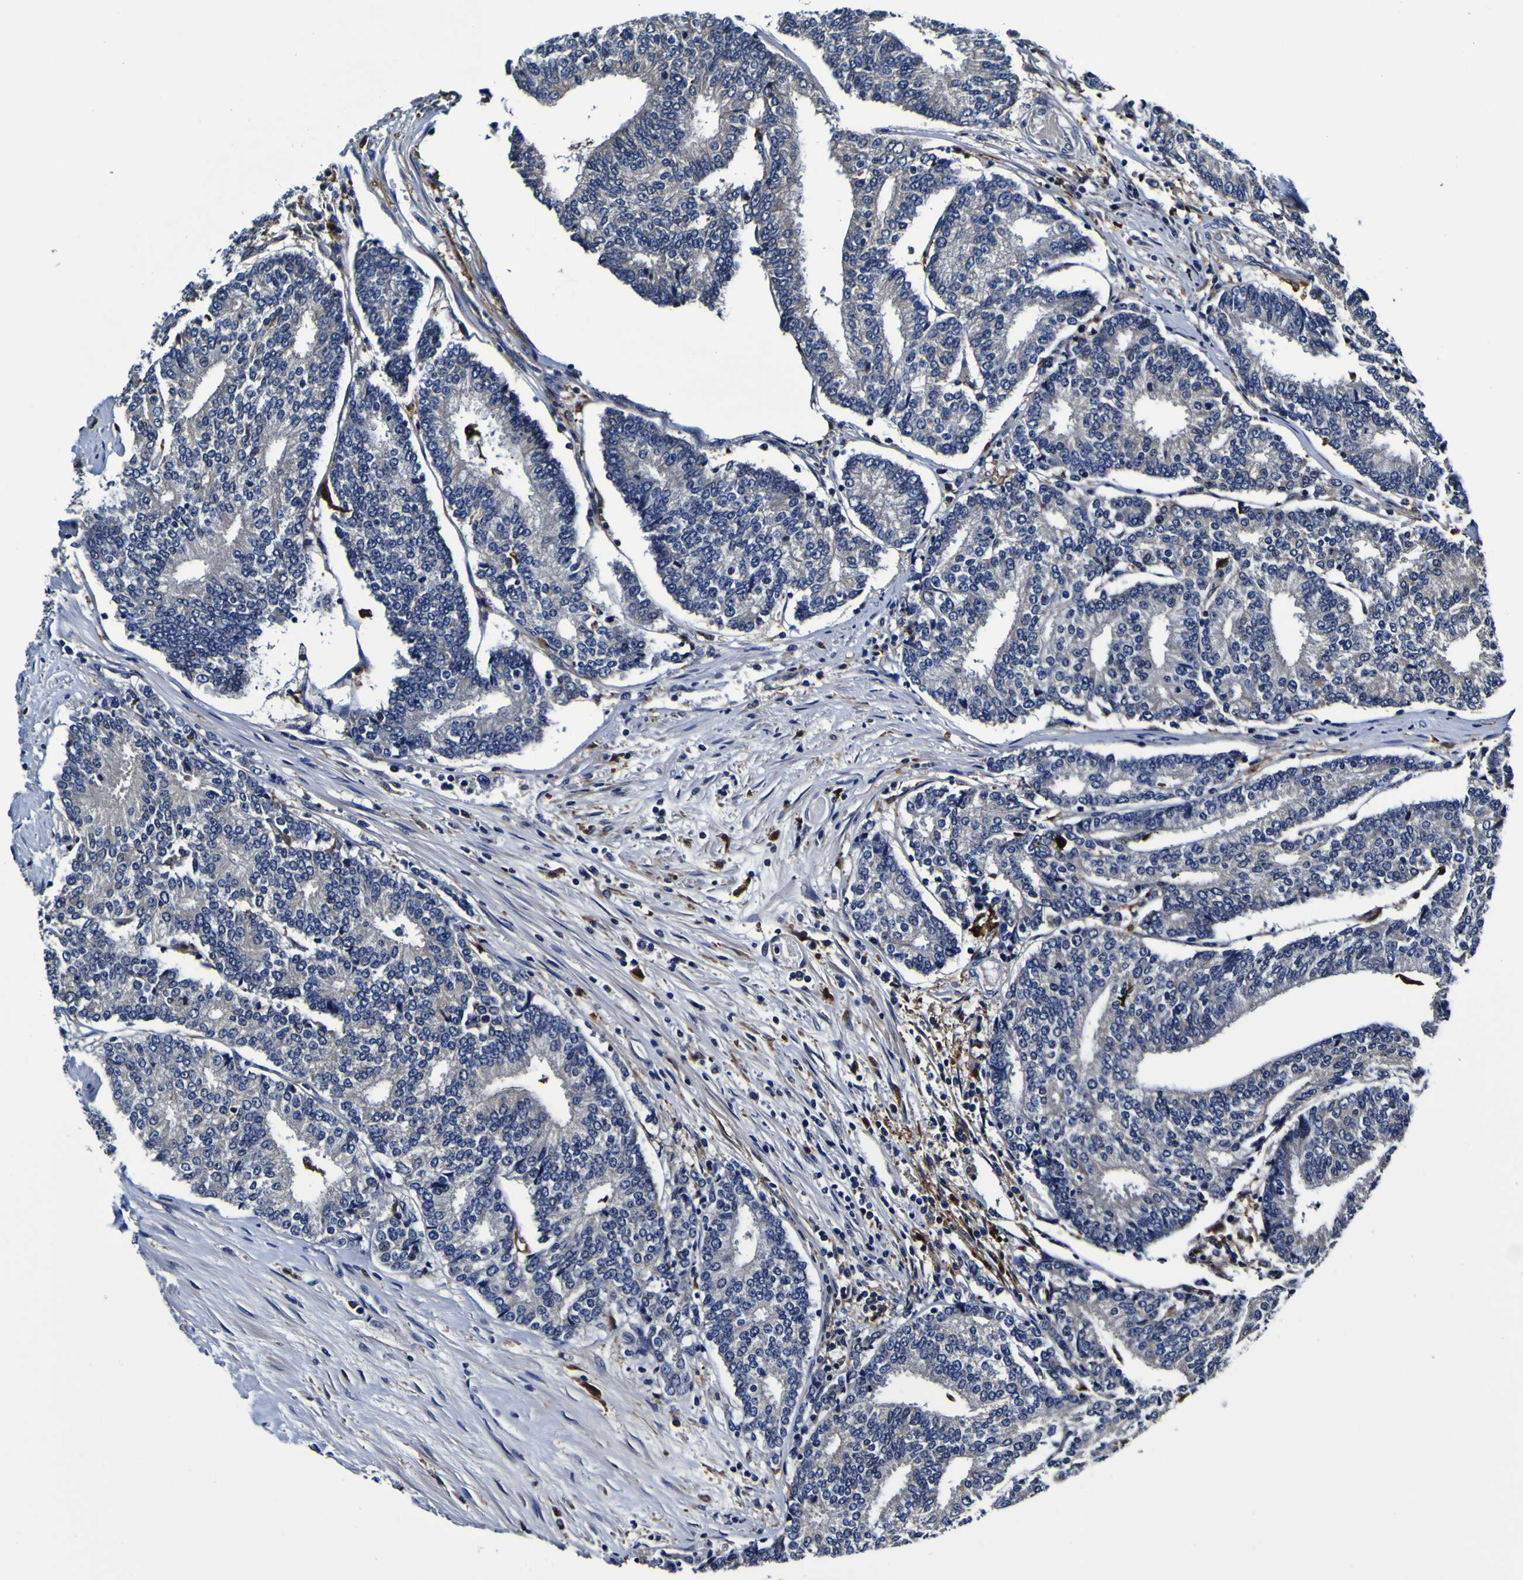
{"staining": {"intensity": "negative", "quantity": "none", "location": "none"}, "tissue": "prostate cancer", "cell_type": "Tumor cells", "image_type": "cancer", "snomed": [{"axis": "morphology", "description": "Normal tissue, NOS"}, {"axis": "morphology", "description": "Adenocarcinoma, High grade"}, {"axis": "topography", "description": "Prostate"}, {"axis": "topography", "description": "Seminal veicle"}], "caption": "The histopathology image demonstrates no significant positivity in tumor cells of prostate adenocarcinoma (high-grade).", "gene": "GPX1", "patient": {"sex": "male", "age": 55}}